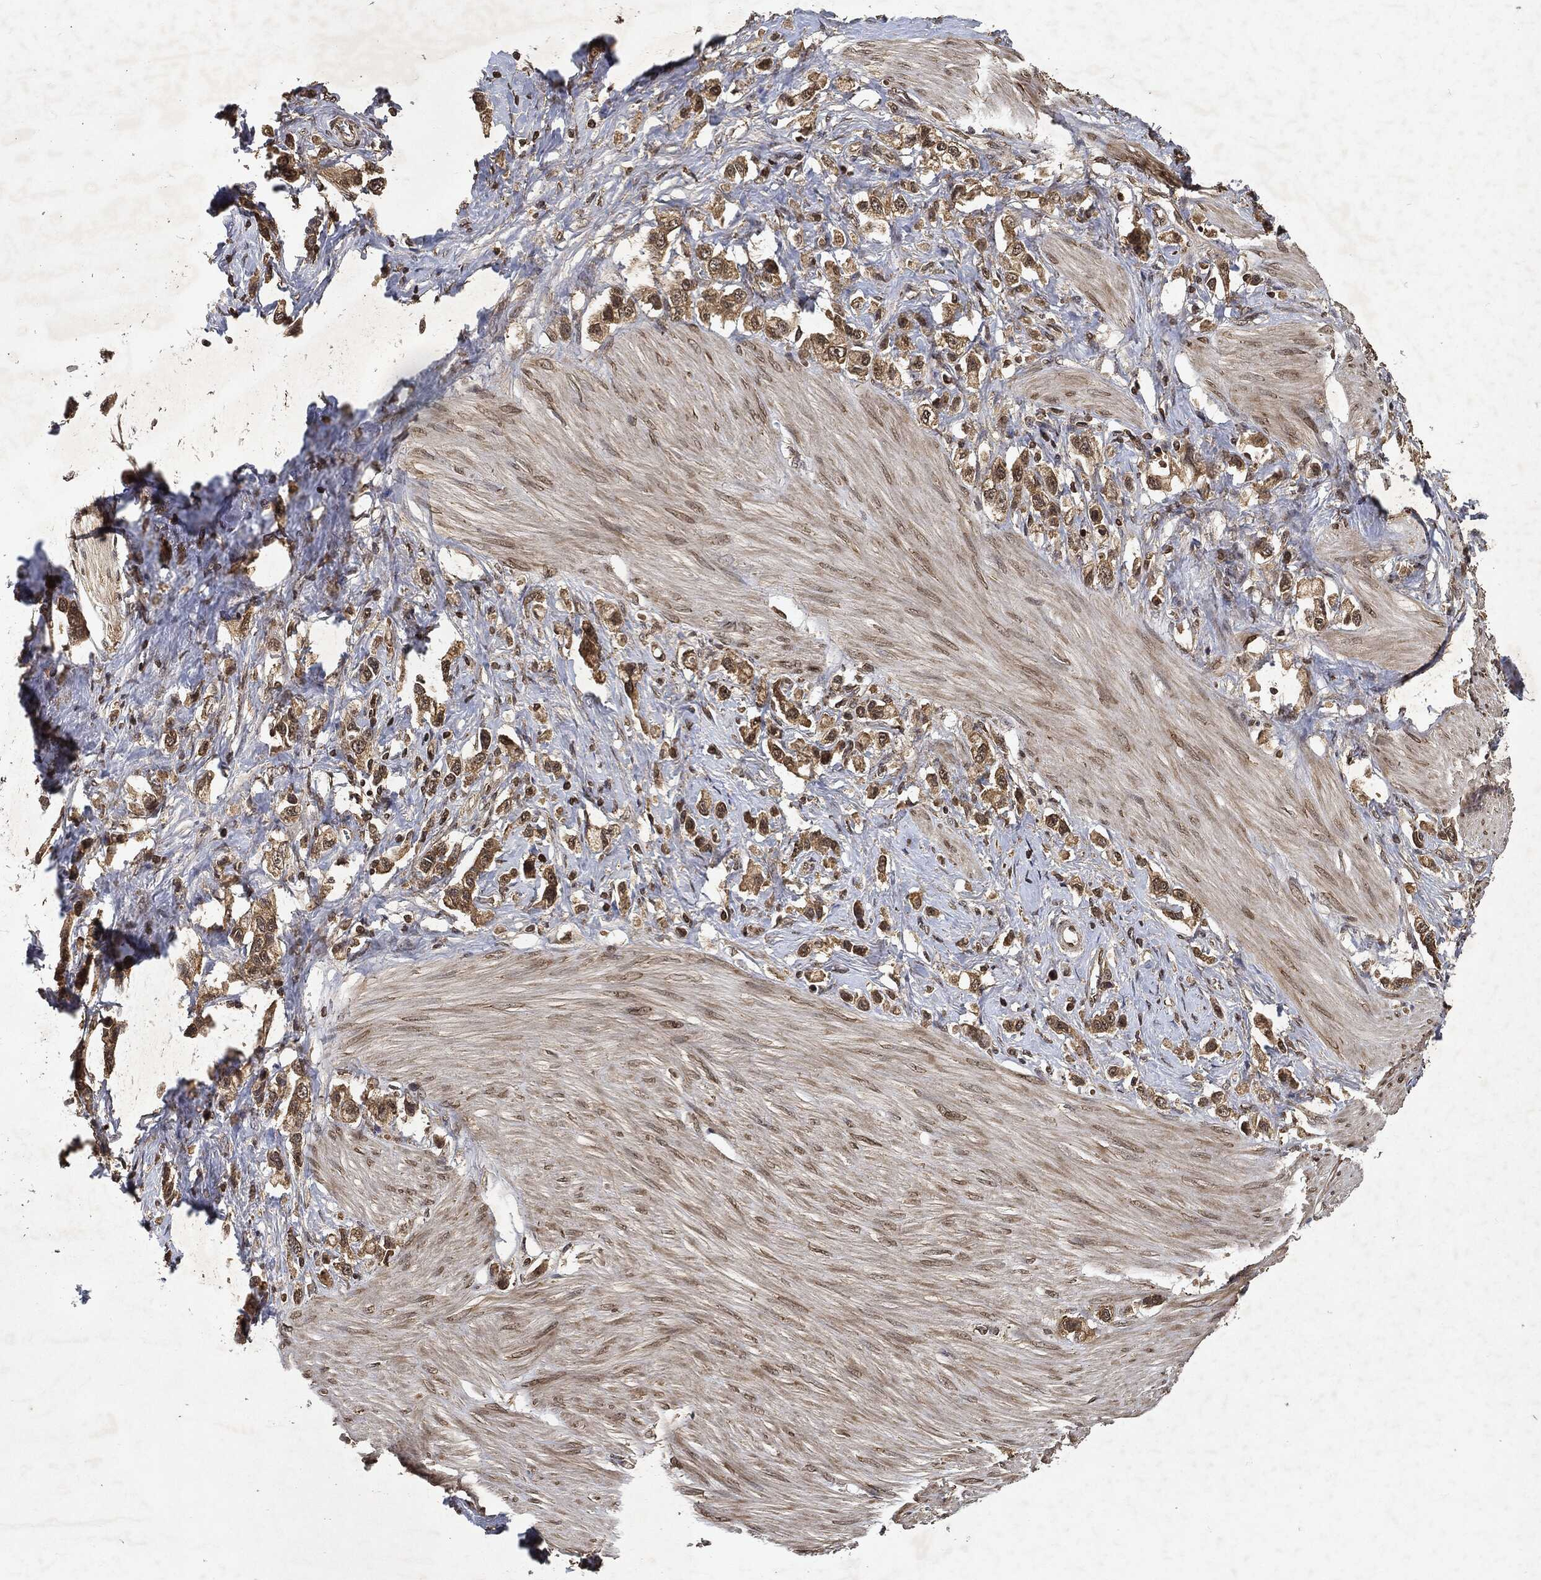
{"staining": {"intensity": "moderate", "quantity": ">75%", "location": "cytoplasmic/membranous"}, "tissue": "stomach cancer", "cell_type": "Tumor cells", "image_type": "cancer", "snomed": [{"axis": "morphology", "description": "Normal tissue, NOS"}, {"axis": "morphology", "description": "Adenocarcinoma, NOS"}, {"axis": "morphology", "description": "Adenocarcinoma, High grade"}, {"axis": "topography", "description": "Stomach, upper"}, {"axis": "topography", "description": "Stomach"}], "caption": "Protein staining by immunohistochemistry (IHC) displays moderate cytoplasmic/membranous staining in approximately >75% of tumor cells in high-grade adenocarcinoma (stomach).", "gene": "ZNF226", "patient": {"sex": "female", "age": 65}}